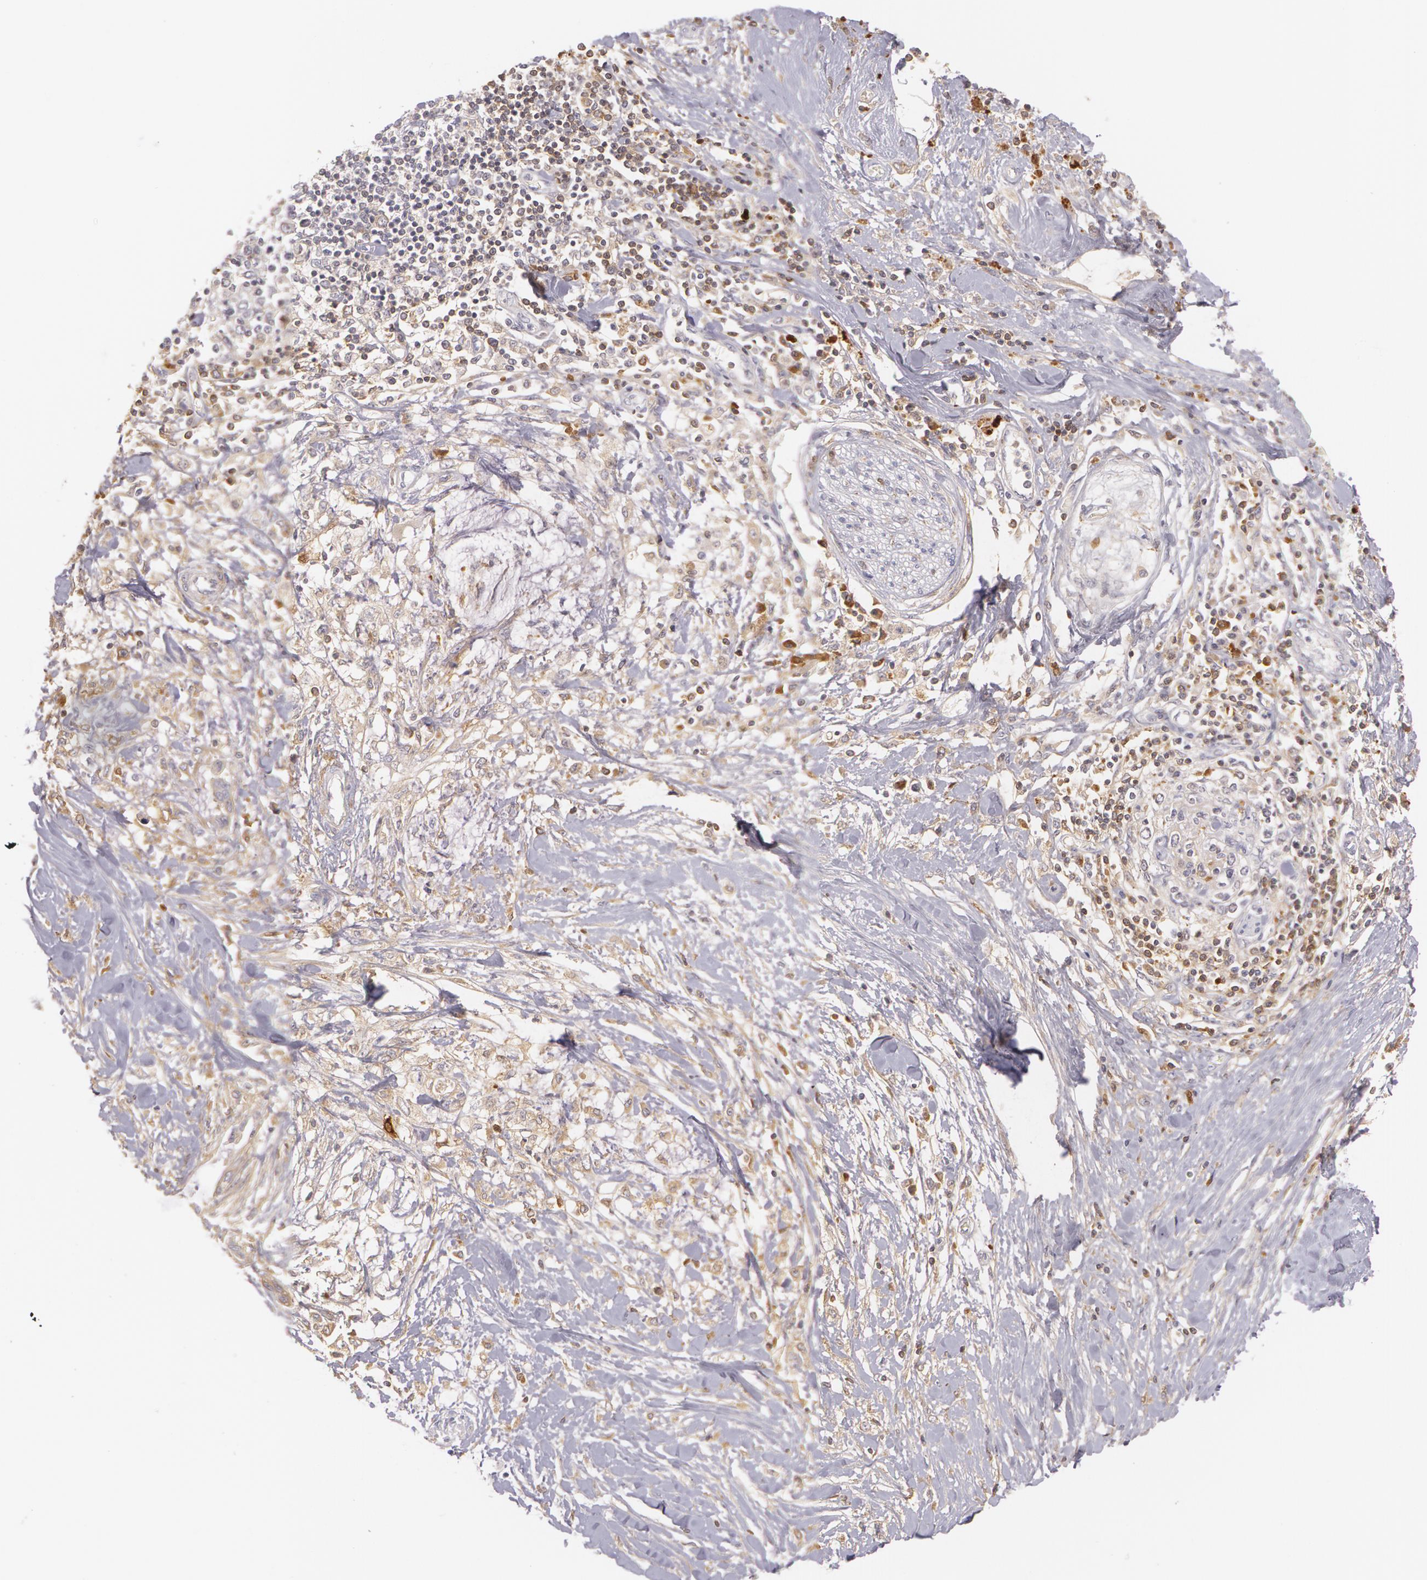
{"staining": {"intensity": "weak", "quantity": "<25%", "location": "cytoplasmic/membranous"}, "tissue": "pancreatic cancer", "cell_type": "Tumor cells", "image_type": "cancer", "snomed": [{"axis": "morphology", "description": "Adenocarcinoma, NOS"}, {"axis": "topography", "description": "Pancreas"}], "caption": "Human pancreatic cancer (adenocarcinoma) stained for a protein using IHC displays no expression in tumor cells.", "gene": "LBP", "patient": {"sex": "female", "age": 64}}